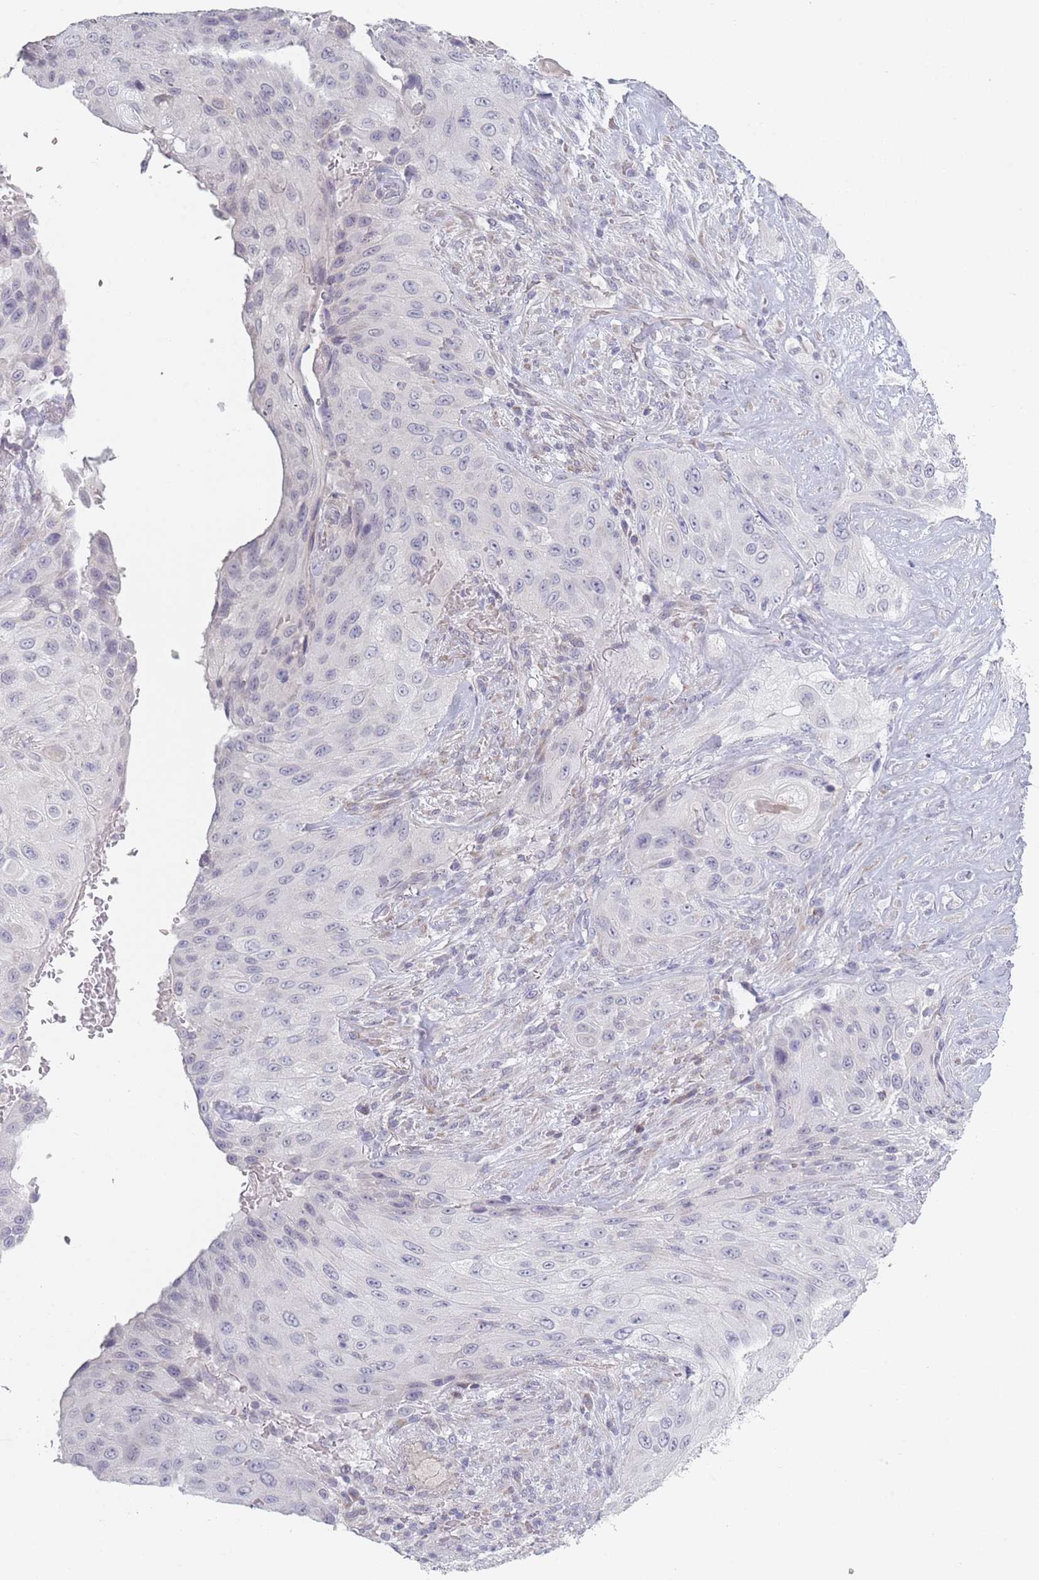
{"staining": {"intensity": "negative", "quantity": "none", "location": "none"}, "tissue": "cervical cancer", "cell_type": "Tumor cells", "image_type": "cancer", "snomed": [{"axis": "morphology", "description": "Squamous cell carcinoma, NOS"}, {"axis": "topography", "description": "Cervix"}], "caption": "Immunohistochemical staining of cervical cancer (squamous cell carcinoma) shows no significant positivity in tumor cells.", "gene": "RASL10B", "patient": {"sex": "female", "age": 42}}